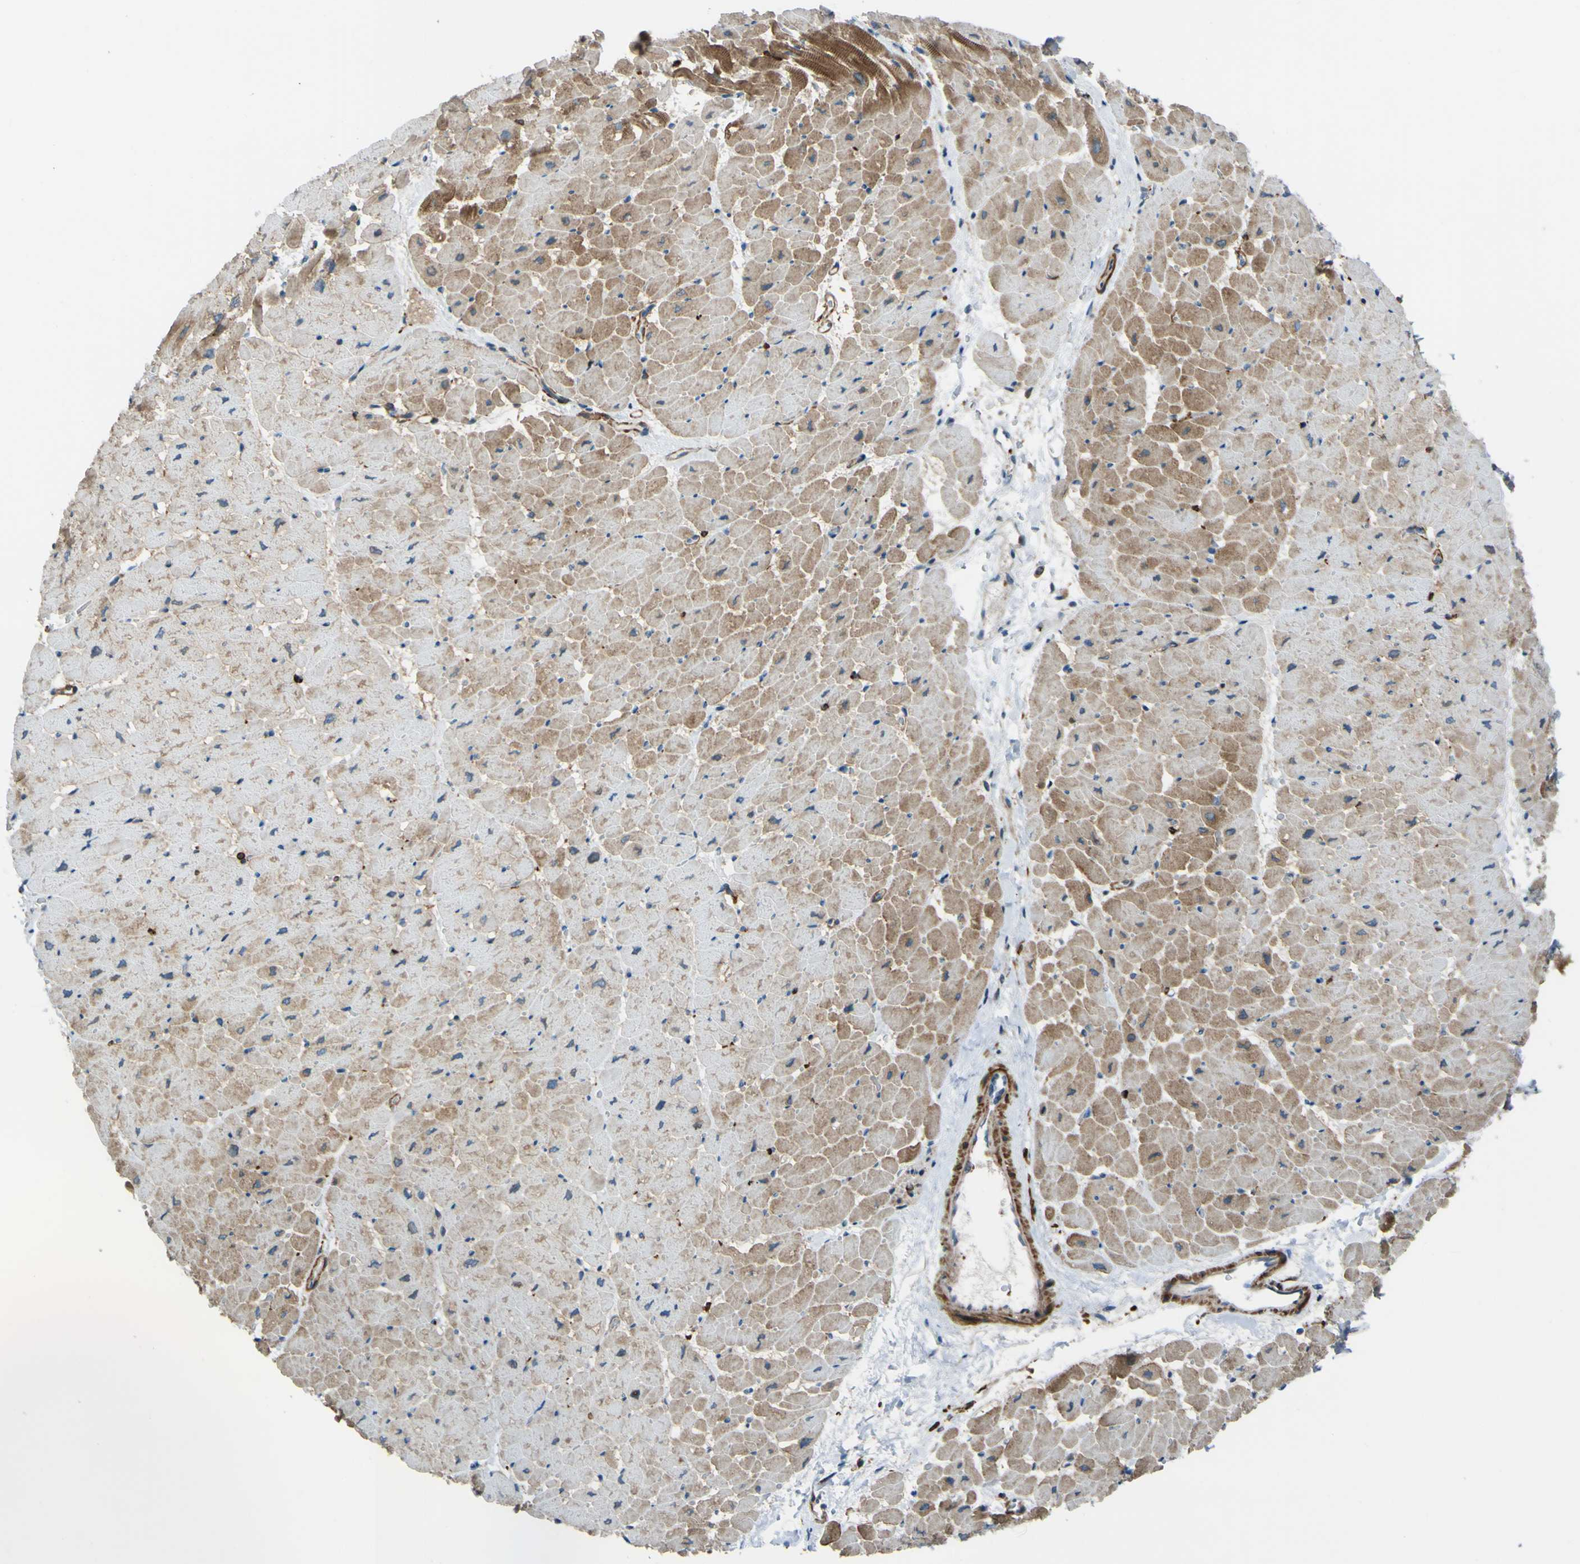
{"staining": {"intensity": "moderate", "quantity": "25%-75%", "location": "cytoplasmic/membranous"}, "tissue": "heart muscle", "cell_type": "Cardiomyocytes", "image_type": "normal", "snomed": [{"axis": "morphology", "description": "Normal tissue, NOS"}, {"axis": "topography", "description": "Heart"}], "caption": "This image shows immunohistochemistry (IHC) staining of unremarkable human heart muscle, with medium moderate cytoplasmic/membranous expression in approximately 25%-75% of cardiomyocytes.", "gene": "PCDHB5", "patient": {"sex": "male", "age": 45}}